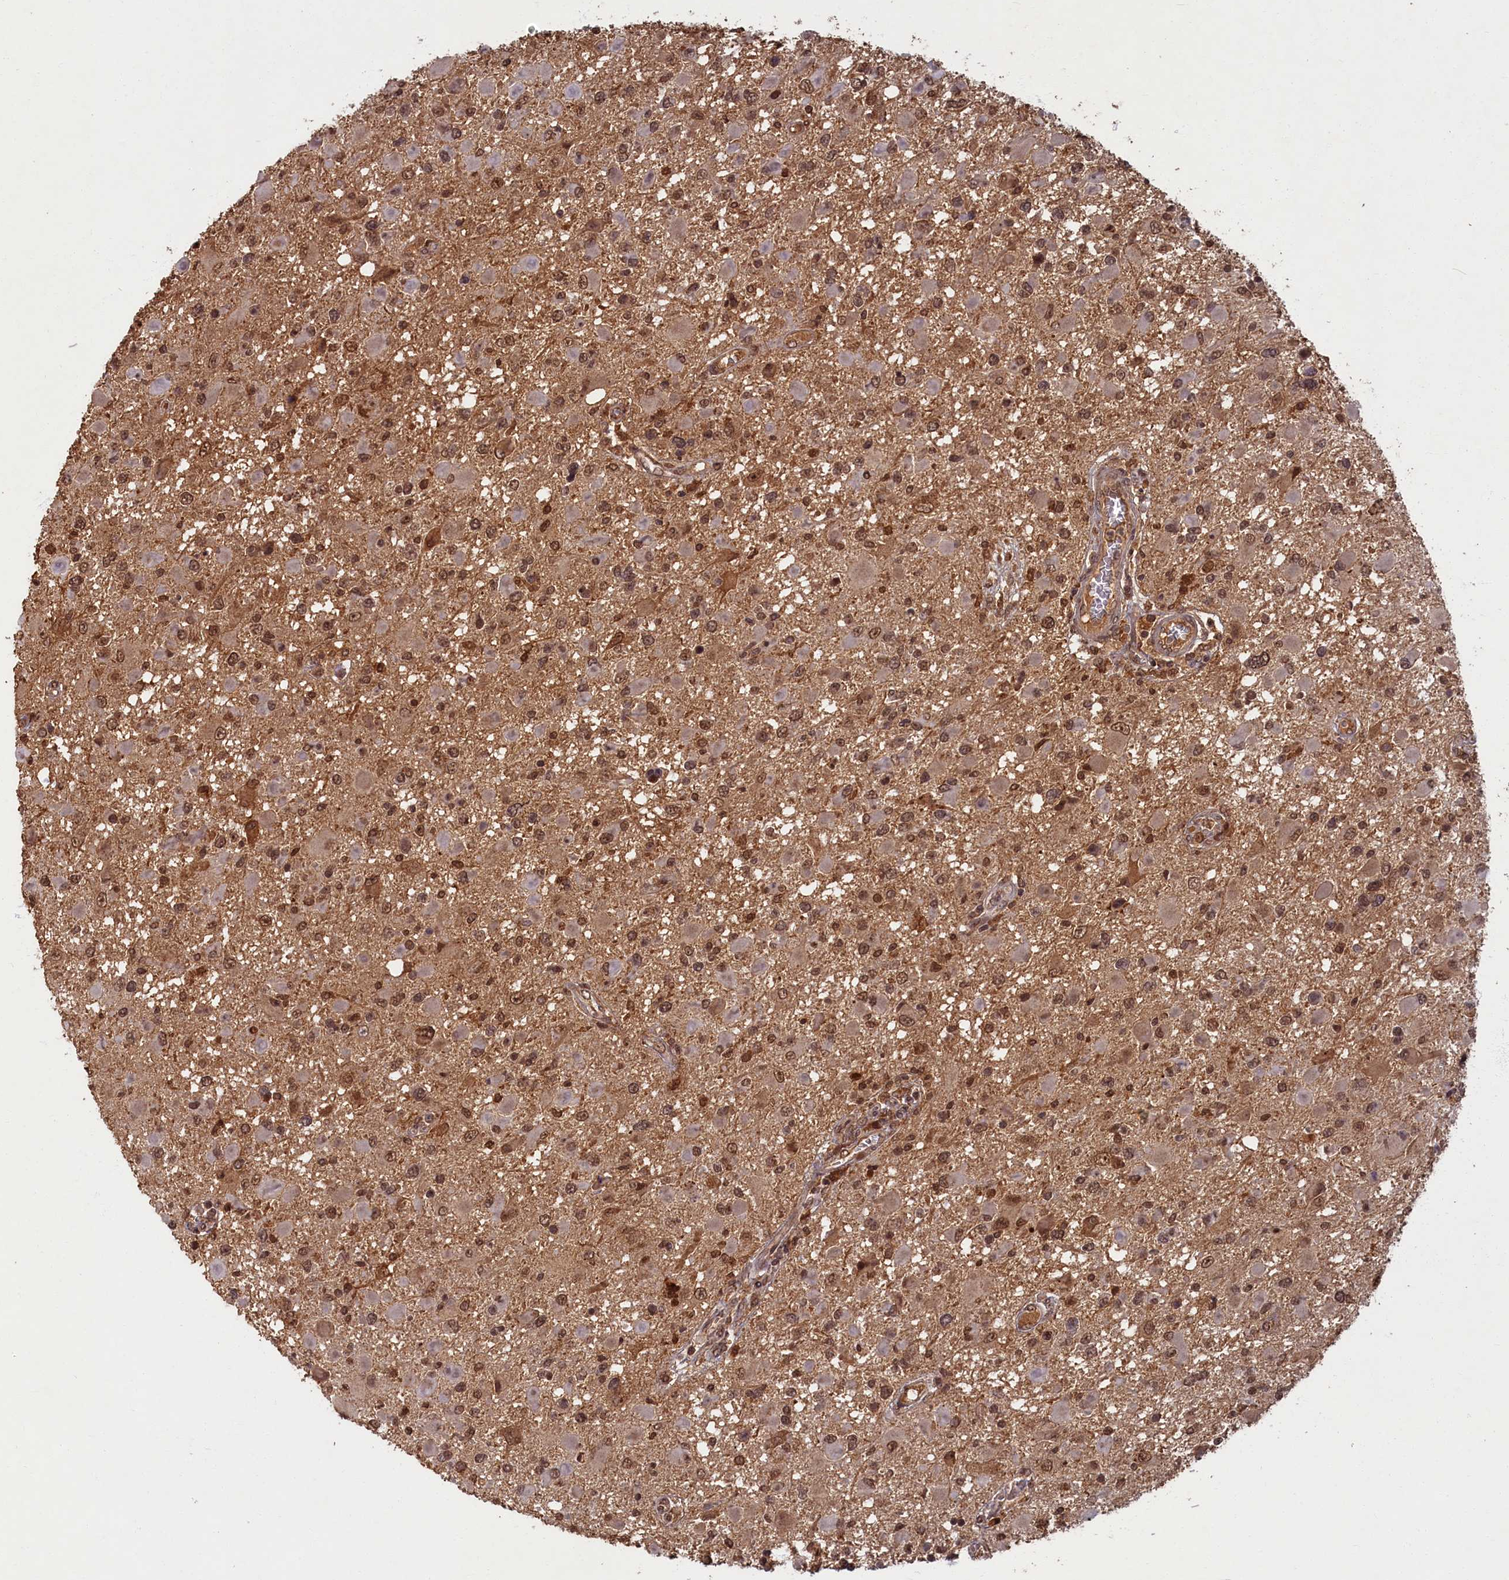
{"staining": {"intensity": "moderate", "quantity": ">75%", "location": "nuclear"}, "tissue": "glioma", "cell_type": "Tumor cells", "image_type": "cancer", "snomed": [{"axis": "morphology", "description": "Glioma, malignant, High grade"}, {"axis": "topography", "description": "Brain"}], "caption": "Glioma stained with a brown dye shows moderate nuclear positive expression in about >75% of tumor cells.", "gene": "BRCA1", "patient": {"sex": "male", "age": 53}}